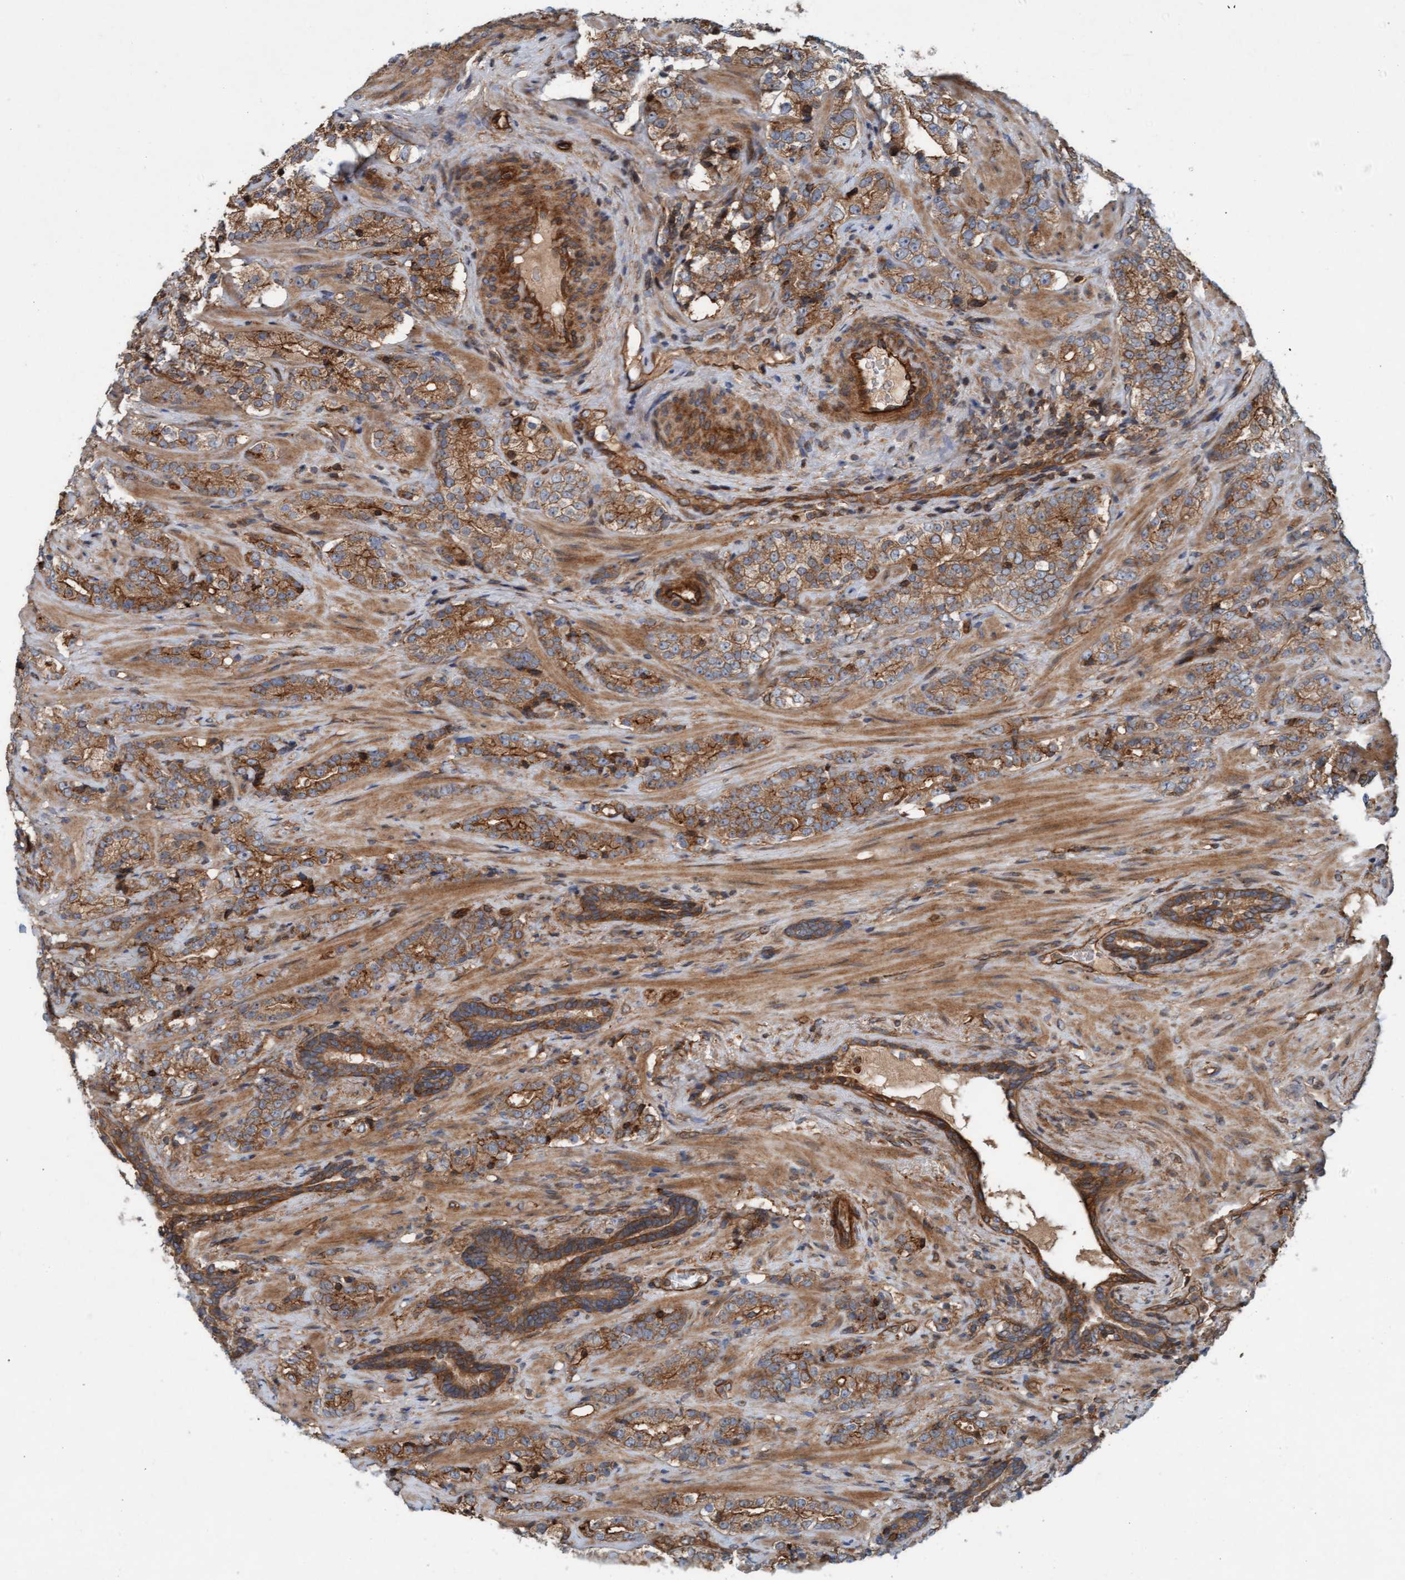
{"staining": {"intensity": "moderate", "quantity": ">75%", "location": "cytoplasmic/membranous"}, "tissue": "prostate cancer", "cell_type": "Tumor cells", "image_type": "cancer", "snomed": [{"axis": "morphology", "description": "Adenocarcinoma, High grade"}, {"axis": "topography", "description": "Prostate"}], "caption": "Prostate cancer stained with DAB (3,3'-diaminobenzidine) immunohistochemistry (IHC) demonstrates medium levels of moderate cytoplasmic/membranous staining in about >75% of tumor cells. (brown staining indicates protein expression, while blue staining denotes nuclei).", "gene": "ERAL1", "patient": {"sex": "male", "age": 71}}